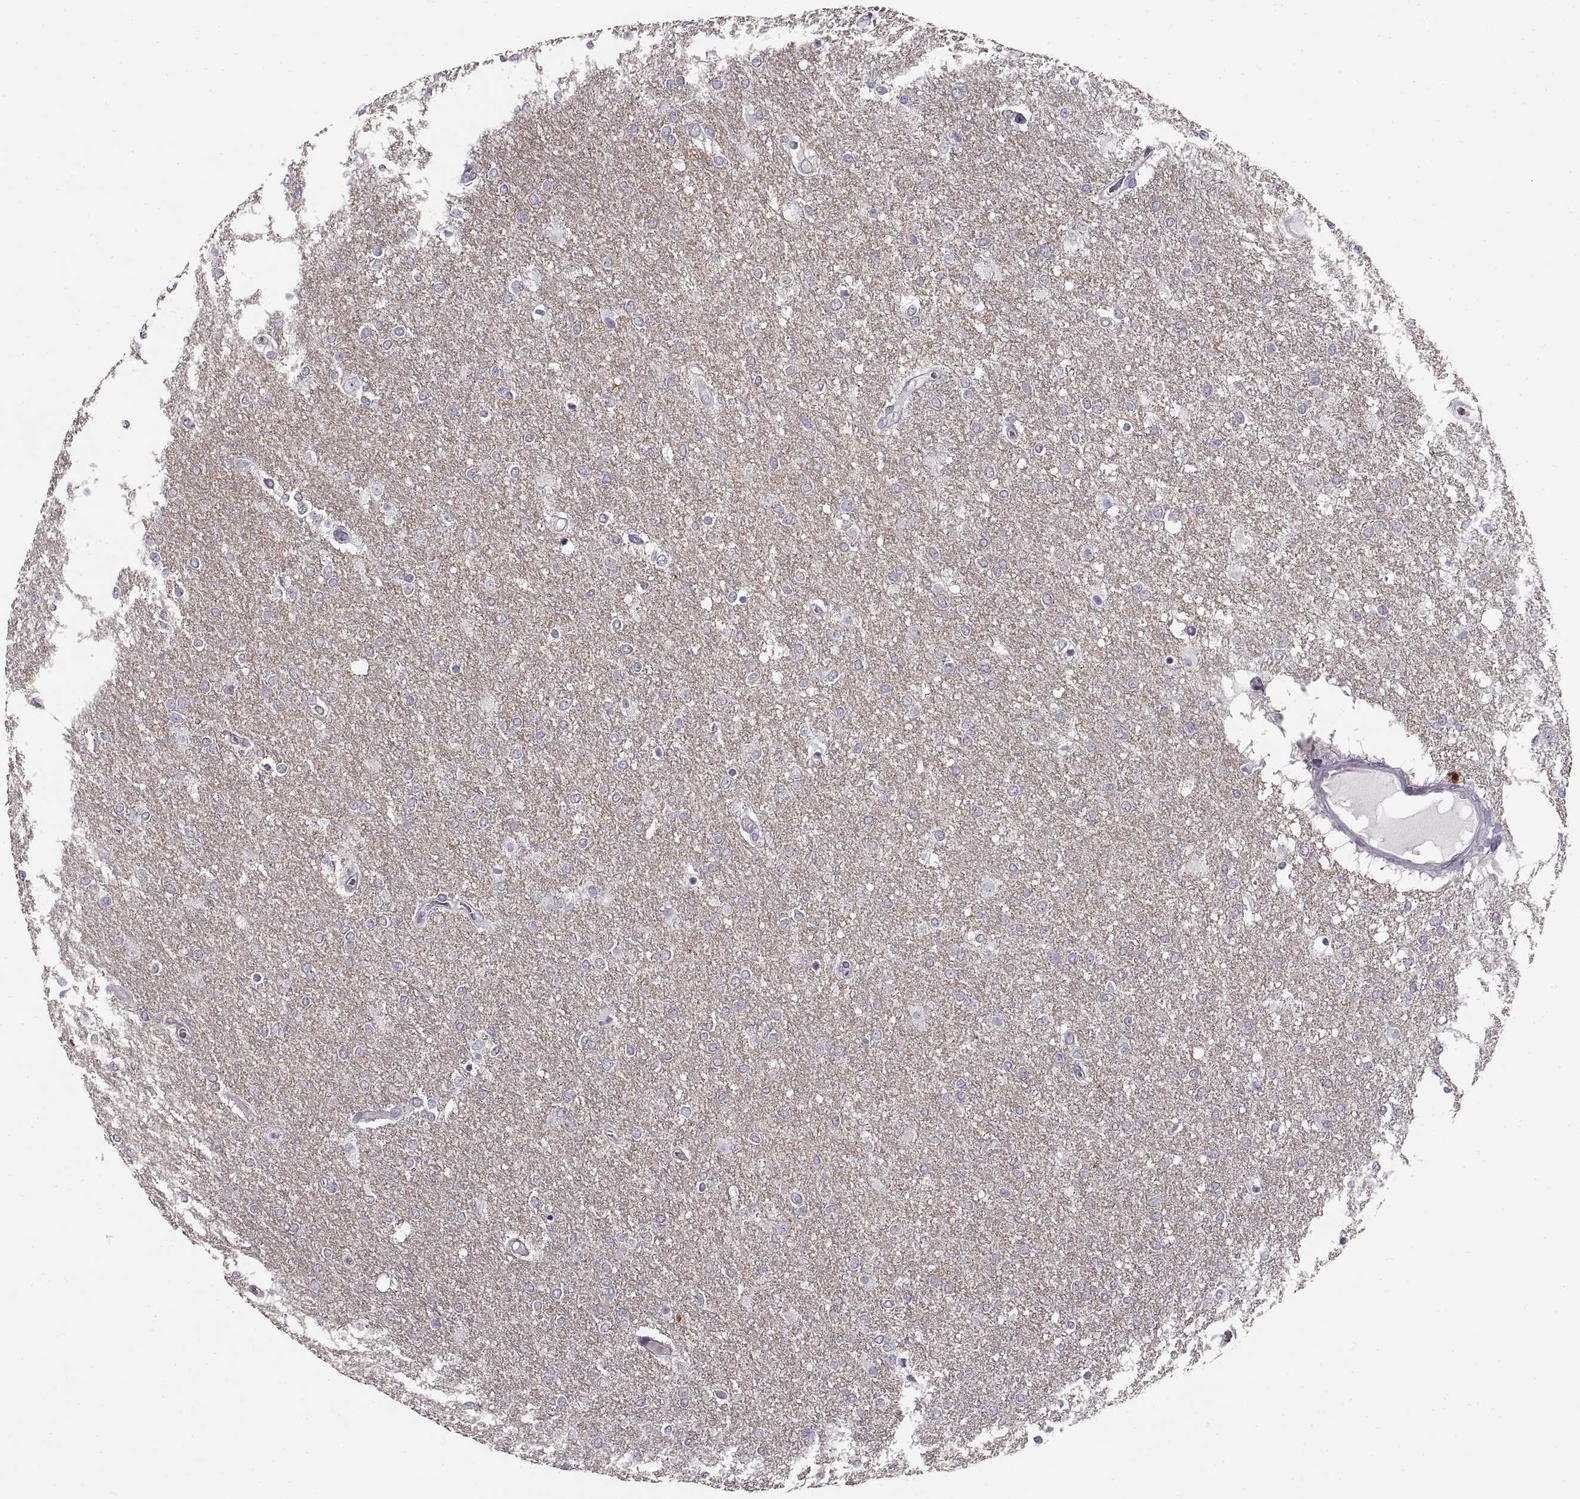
{"staining": {"intensity": "negative", "quantity": "none", "location": "none"}, "tissue": "glioma", "cell_type": "Tumor cells", "image_type": "cancer", "snomed": [{"axis": "morphology", "description": "Glioma, malignant, High grade"}, {"axis": "topography", "description": "Brain"}], "caption": "Photomicrograph shows no protein staining in tumor cells of malignant glioma (high-grade) tissue.", "gene": "CNTN1", "patient": {"sex": "female", "age": 61}}